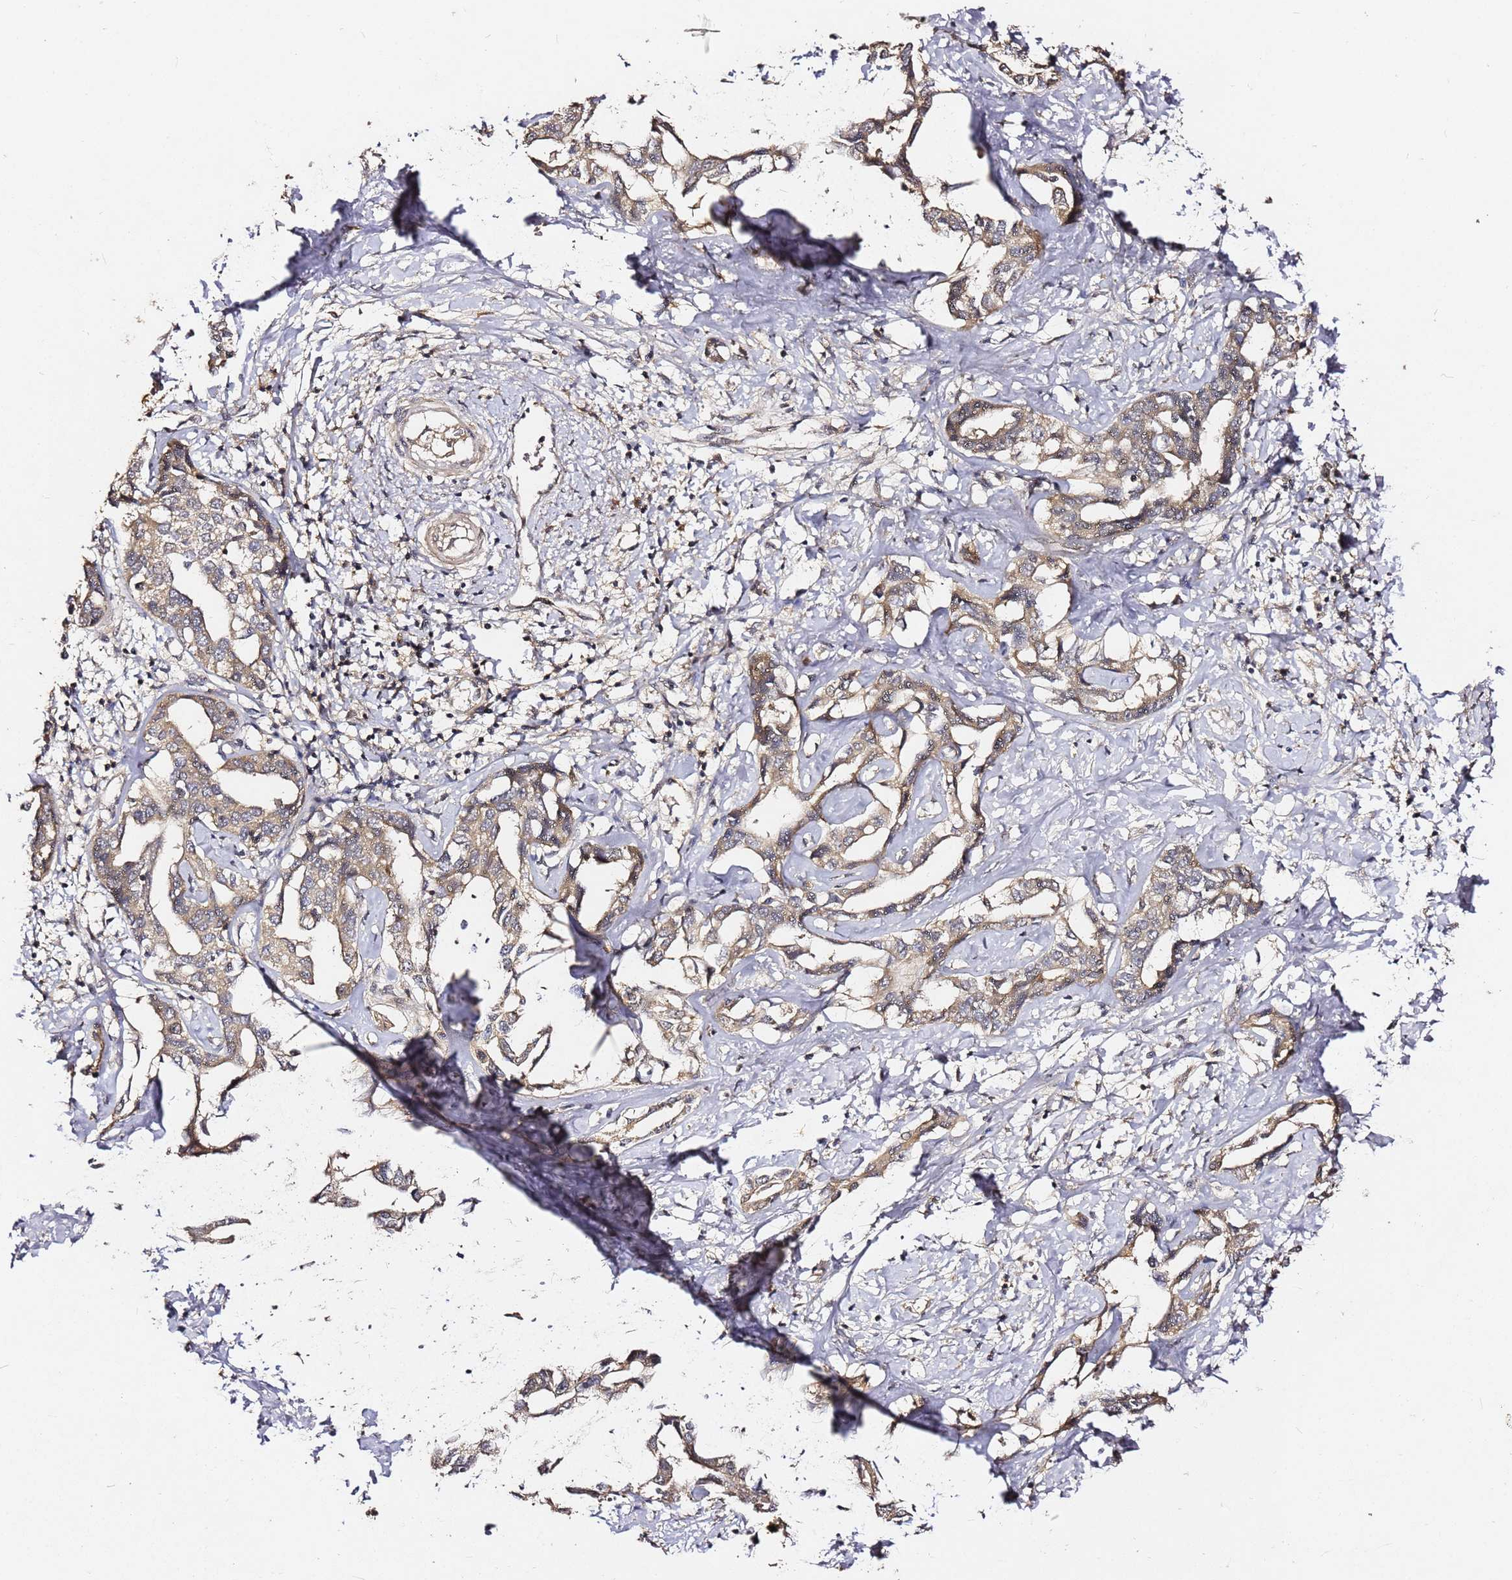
{"staining": {"intensity": "moderate", "quantity": "25%-75%", "location": "cytoplasmic/membranous"}, "tissue": "liver cancer", "cell_type": "Tumor cells", "image_type": "cancer", "snomed": [{"axis": "morphology", "description": "Cholangiocarcinoma"}, {"axis": "topography", "description": "Liver"}], "caption": "Immunohistochemistry (IHC) of cholangiocarcinoma (liver) reveals medium levels of moderate cytoplasmic/membranous positivity in about 25%-75% of tumor cells. (IHC, brightfield microscopy, high magnification).", "gene": "C6orf136", "patient": {"sex": "male", "age": 59}}